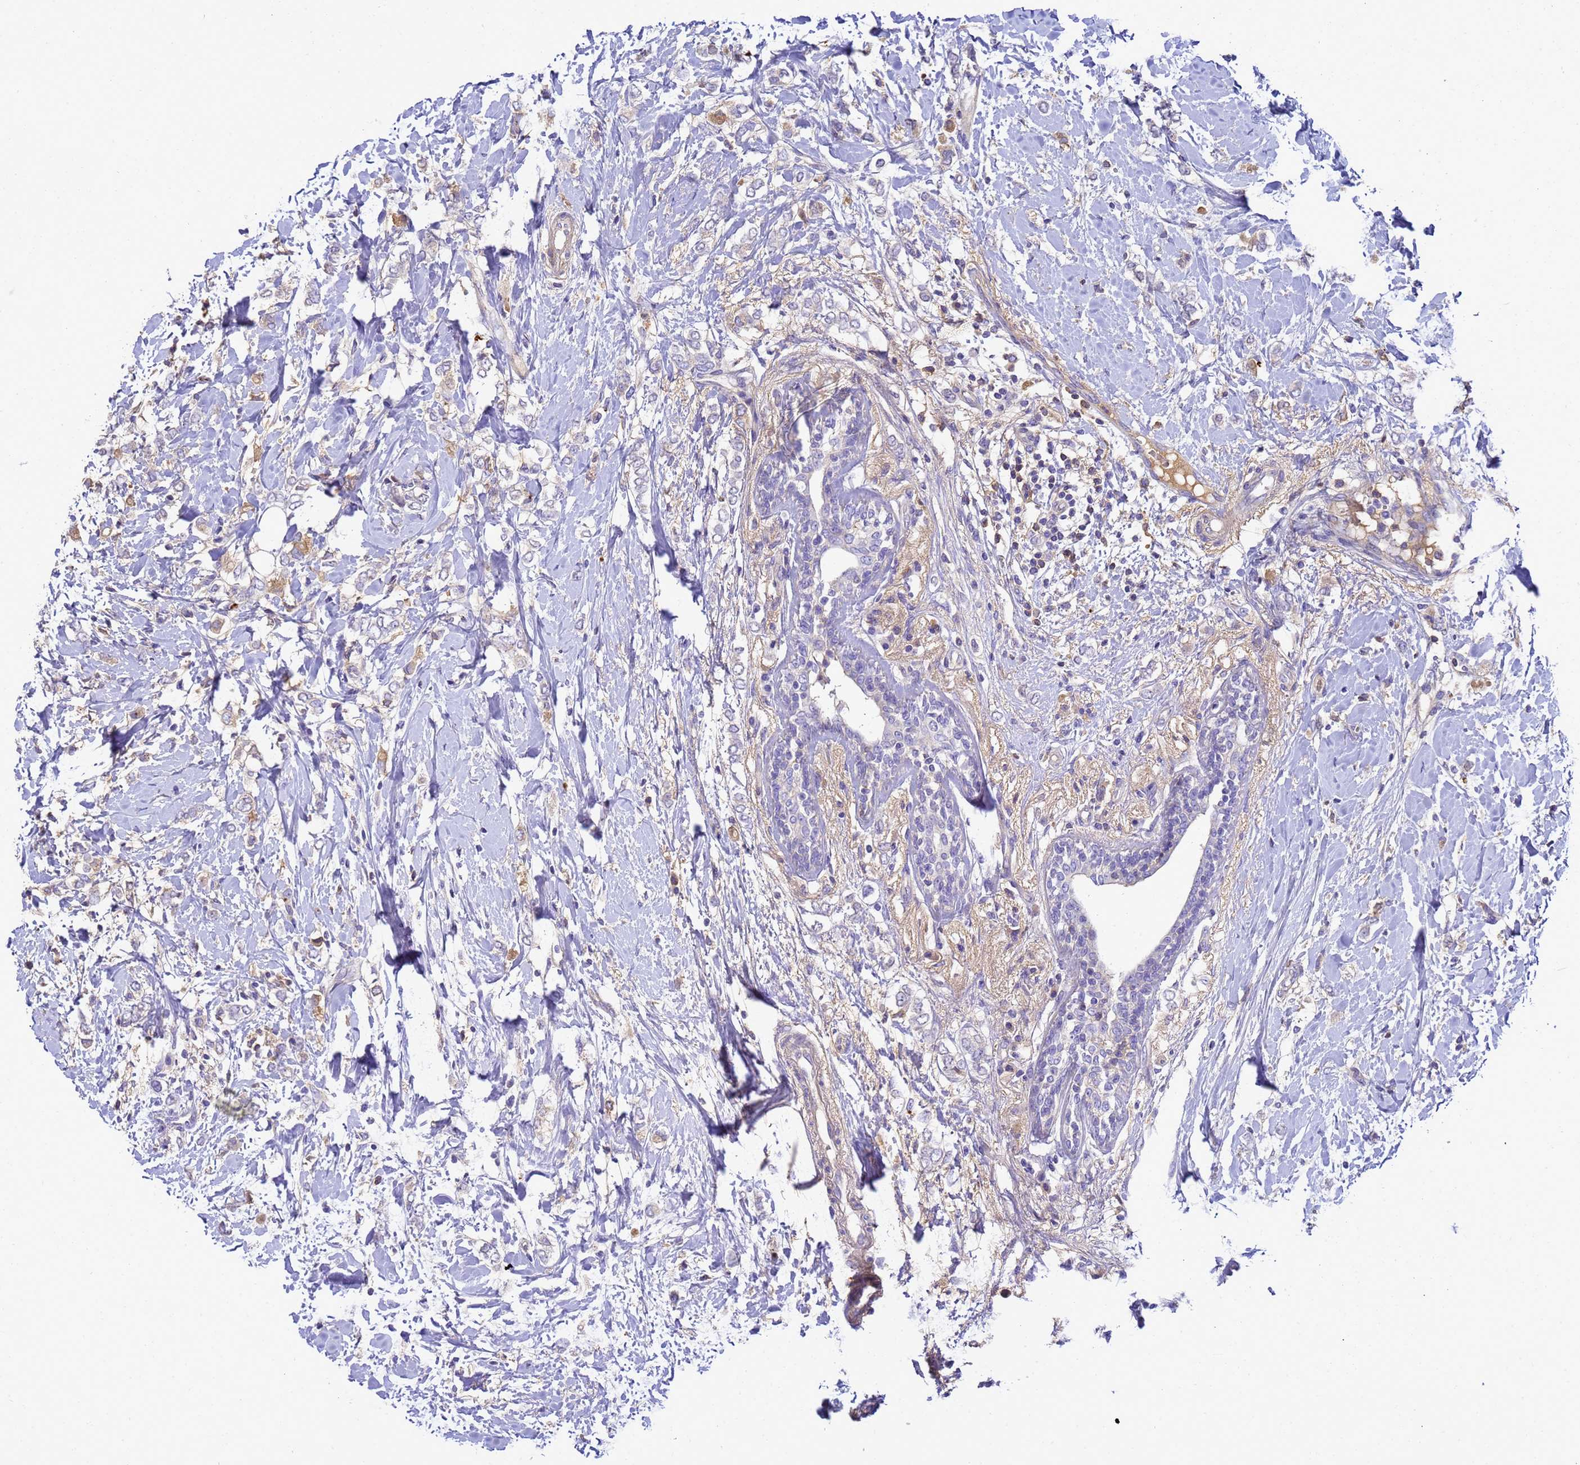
{"staining": {"intensity": "negative", "quantity": "none", "location": "none"}, "tissue": "breast cancer", "cell_type": "Tumor cells", "image_type": "cancer", "snomed": [{"axis": "morphology", "description": "Normal tissue, NOS"}, {"axis": "morphology", "description": "Lobular carcinoma"}, {"axis": "topography", "description": "Breast"}], "caption": "Protein analysis of breast lobular carcinoma displays no significant staining in tumor cells.", "gene": "TBCD", "patient": {"sex": "female", "age": 47}}